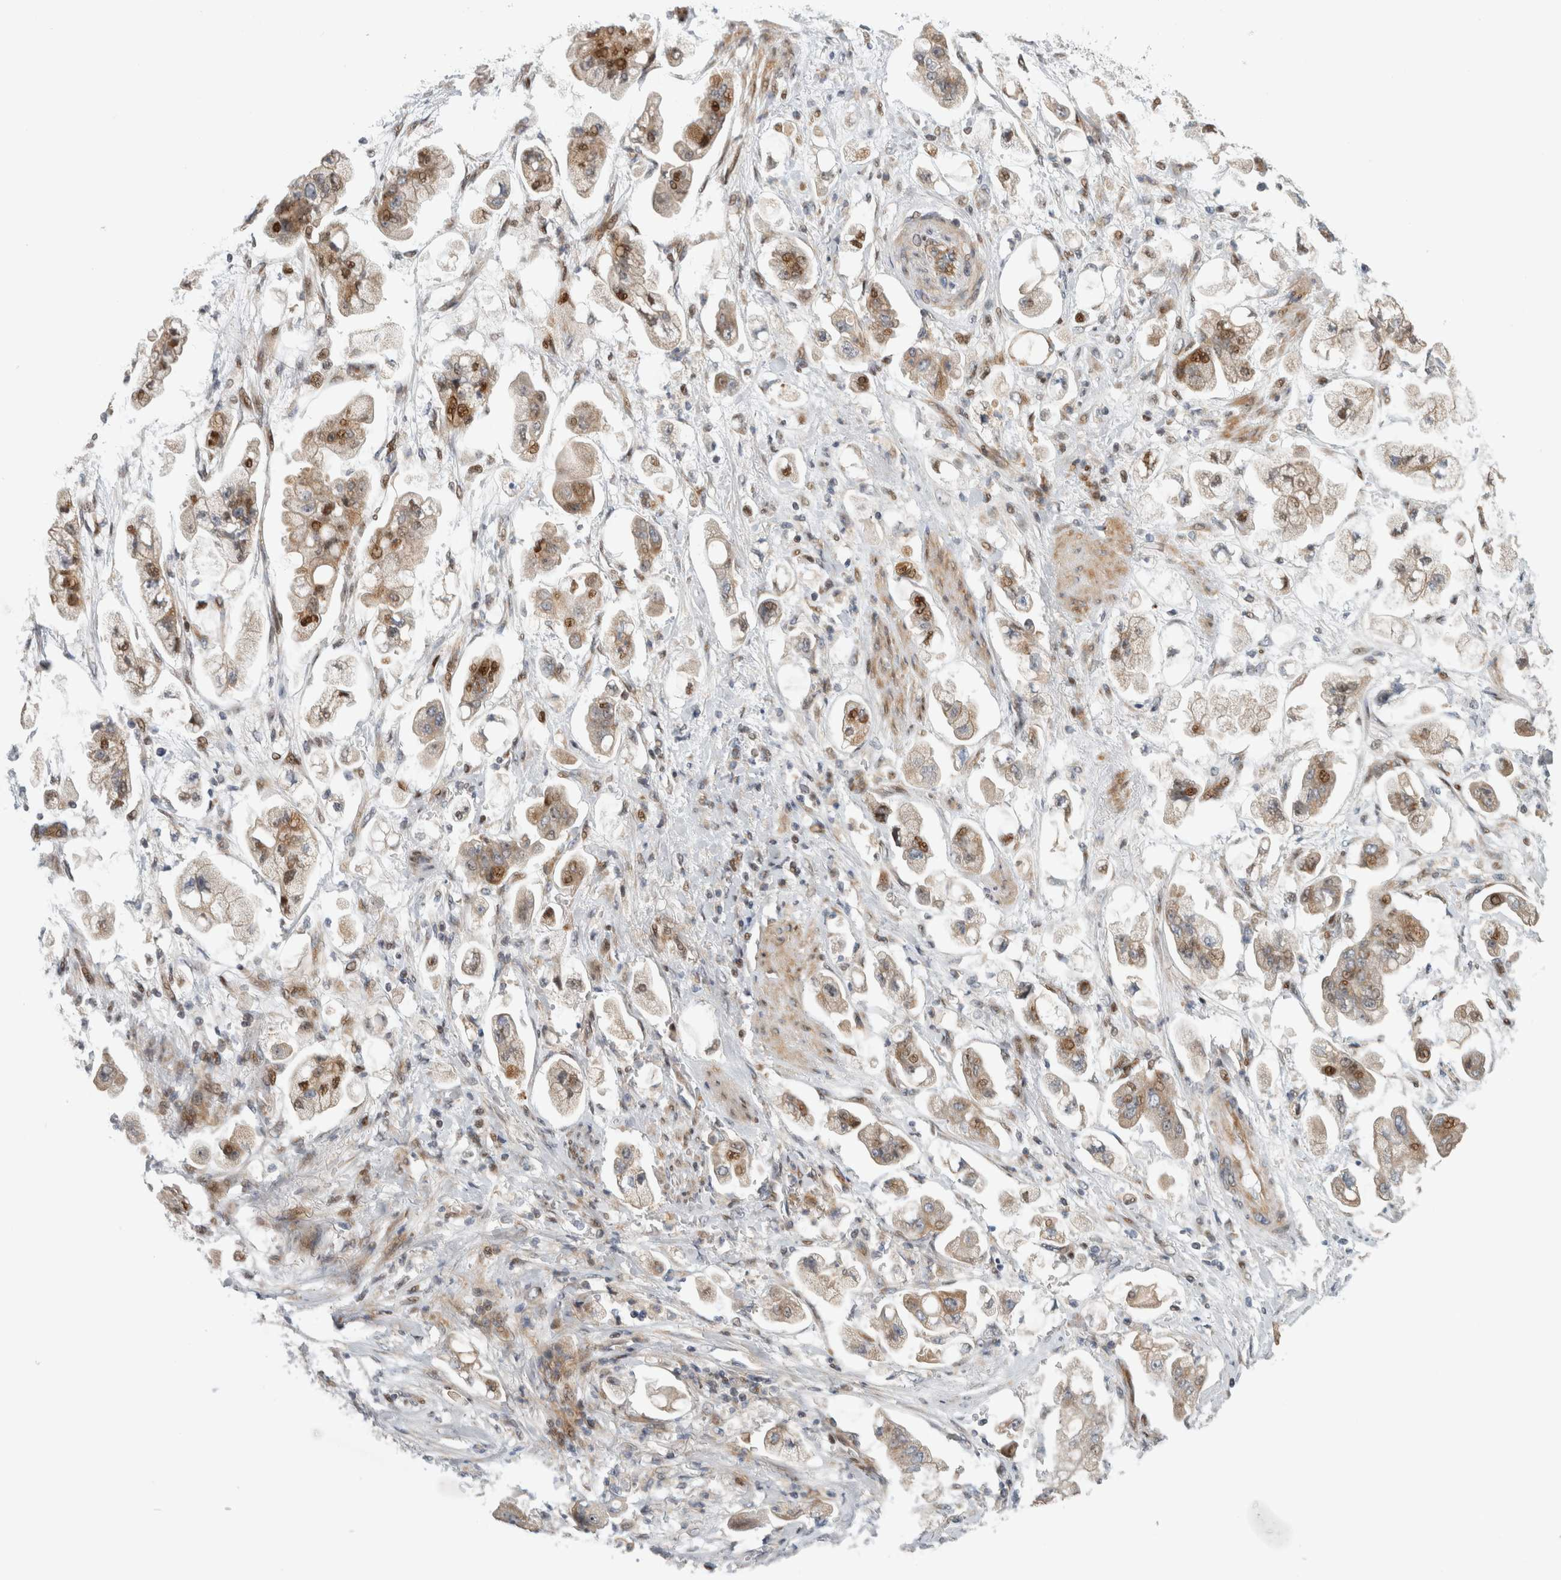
{"staining": {"intensity": "strong", "quantity": "25%-75%", "location": "cytoplasmic/membranous,nuclear"}, "tissue": "stomach cancer", "cell_type": "Tumor cells", "image_type": "cancer", "snomed": [{"axis": "morphology", "description": "Adenocarcinoma, NOS"}, {"axis": "topography", "description": "Stomach"}], "caption": "High-magnification brightfield microscopy of stomach cancer (adenocarcinoma) stained with DAB (brown) and counterstained with hematoxylin (blue). tumor cells exhibit strong cytoplasmic/membranous and nuclear expression is appreciated in about25%-75% of cells.", "gene": "RBM48", "patient": {"sex": "male", "age": 62}}